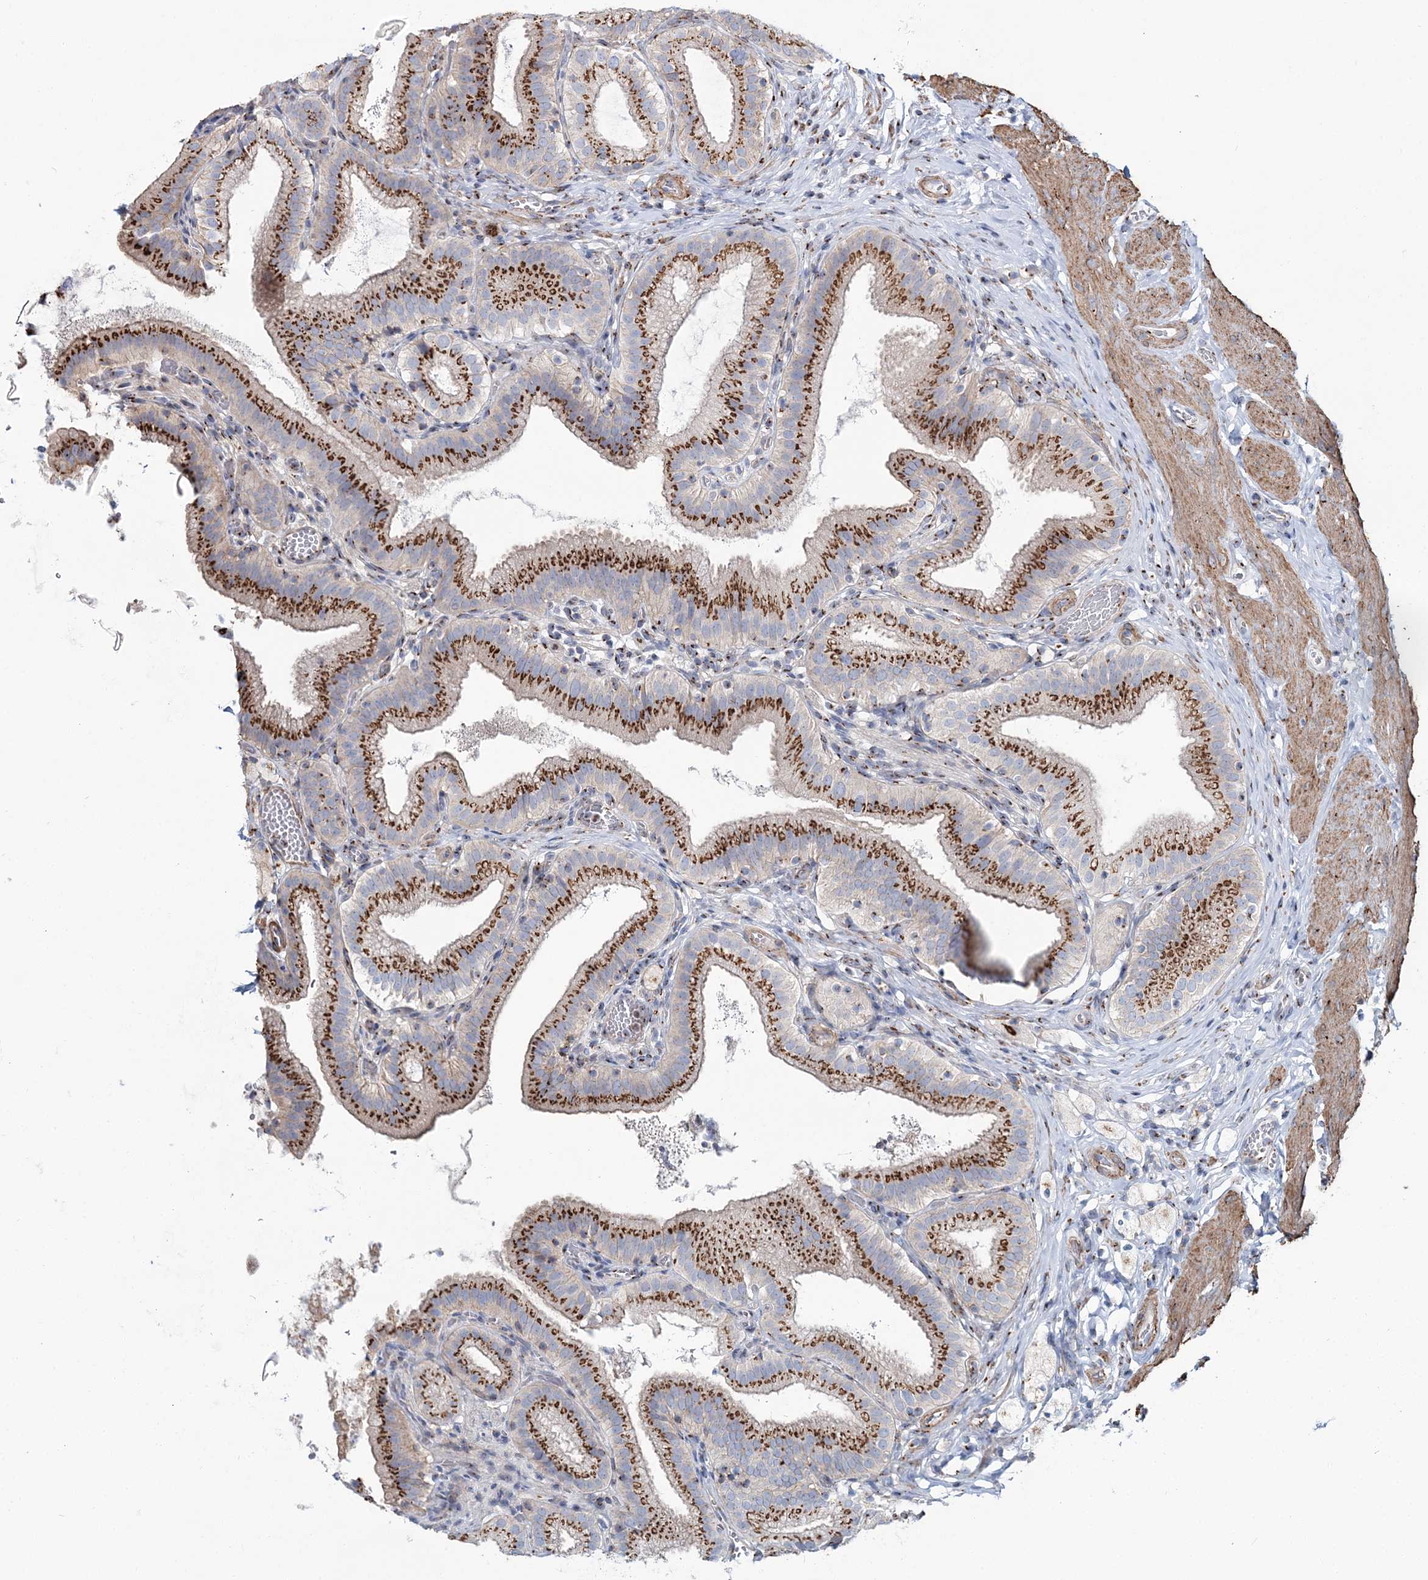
{"staining": {"intensity": "strong", "quantity": ">75%", "location": "cytoplasmic/membranous"}, "tissue": "gallbladder", "cell_type": "Glandular cells", "image_type": "normal", "snomed": [{"axis": "morphology", "description": "Normal tissue, NOS"}, {"axis": "topography", "description": "Gallbladder"}], "caption": "Human gallbladder stained for a protein (brown) shows strong cytoplasmic/membranous positive expression in about >75% of glandular cells.", "gene": "MAN1A2", "patient": {"sex": "male", "age": 54}}